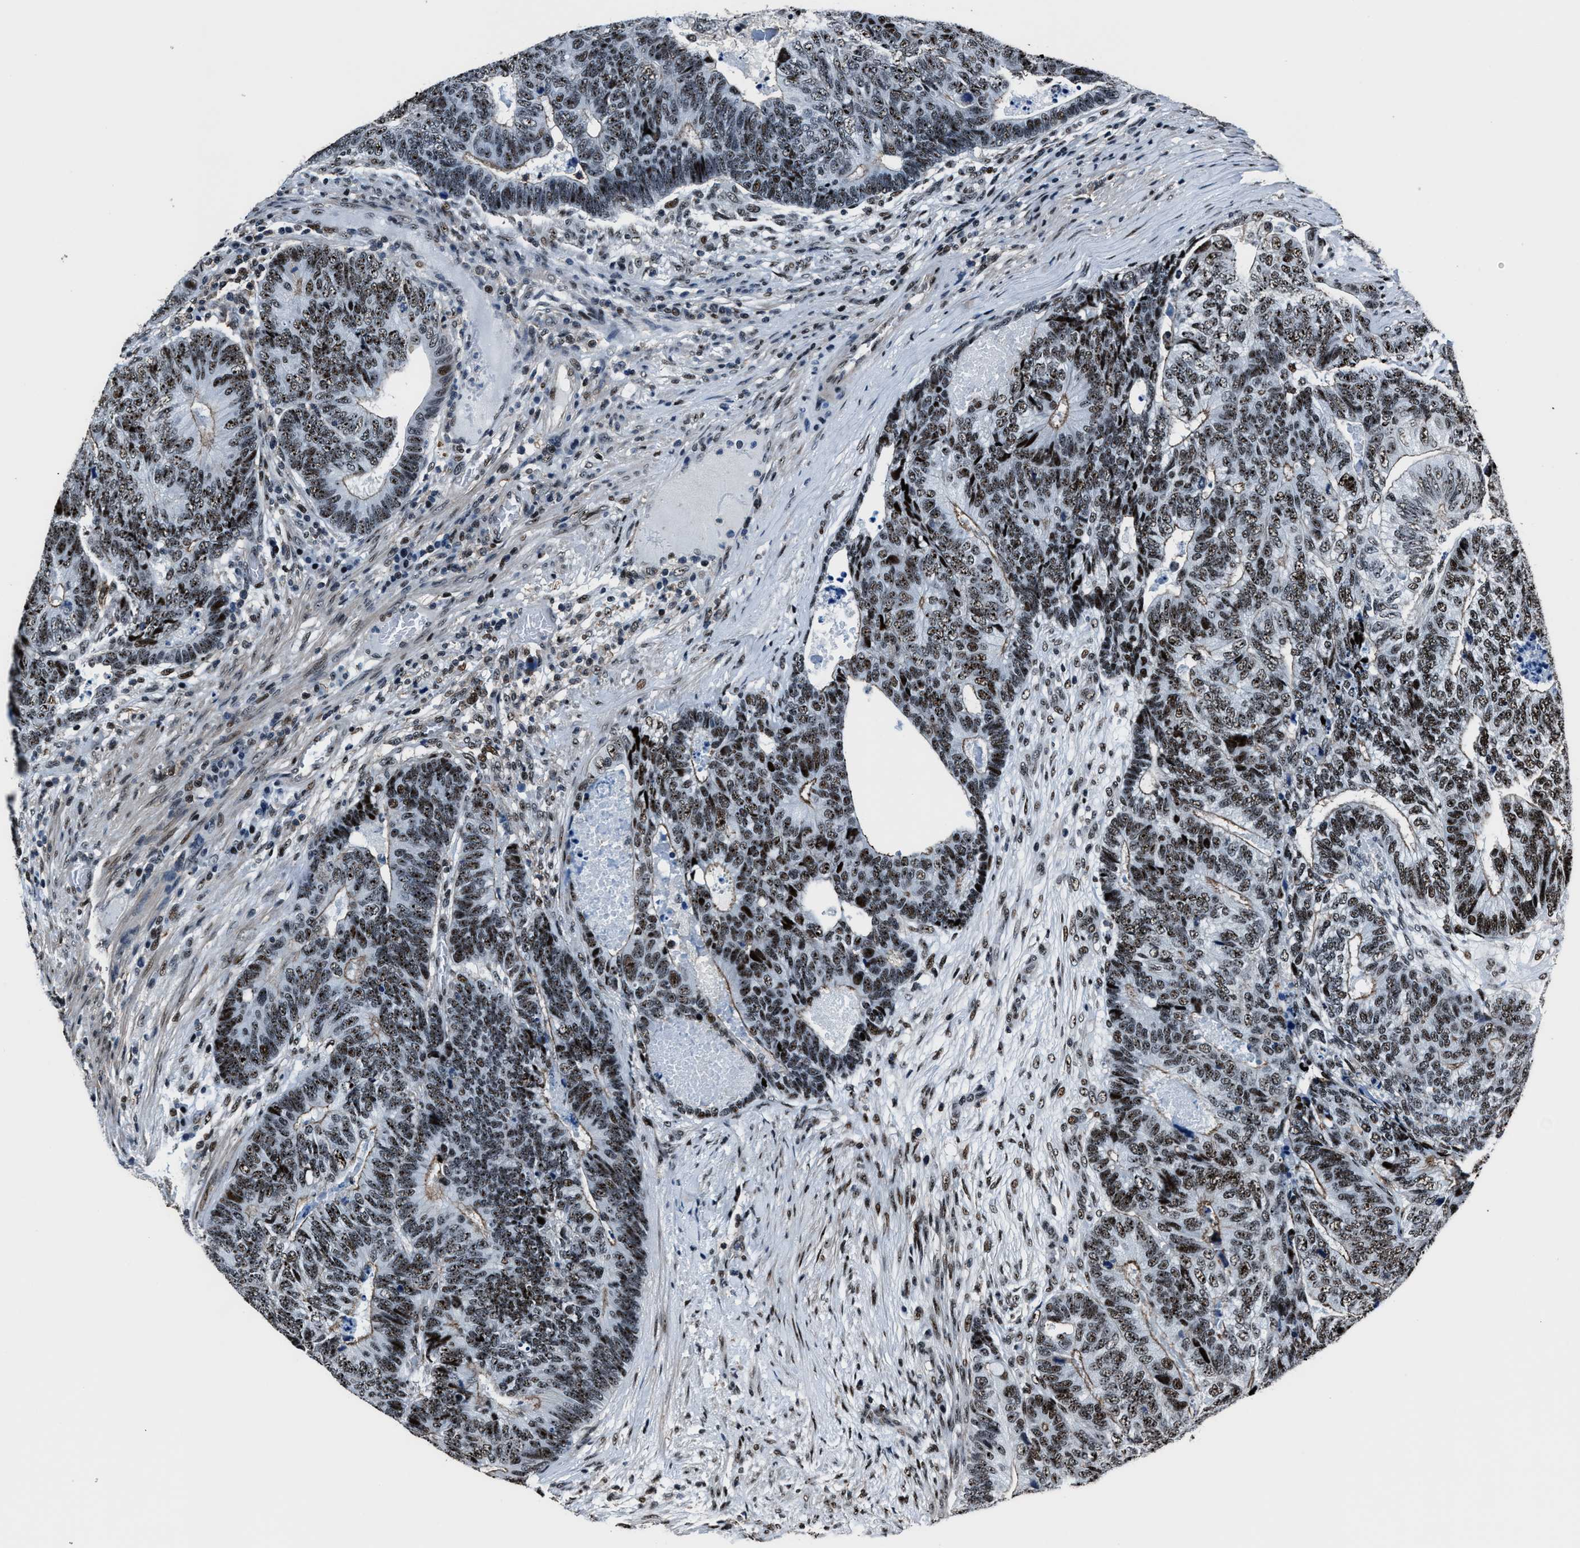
{"staining": {"intensity": "moderate", "quantity": ">75%", "location": "nuclear"}, "tissue": "colorectal cancer", "cell_type": "Tumor cells", "image_type": "cancer", "snomed": [{"axis": "morphology", "description": "Adenocarcinoma, NOS"}, {"axis": "topography", "description": "Colon"}], "caption": "Tumor cells reveal medium levels of moderate nuclear staining in about >75% of cells in colorectal cancer (adenocarcinoma).", "gene": "PPIE", "patient": {"sex": "female", "age": 67}}